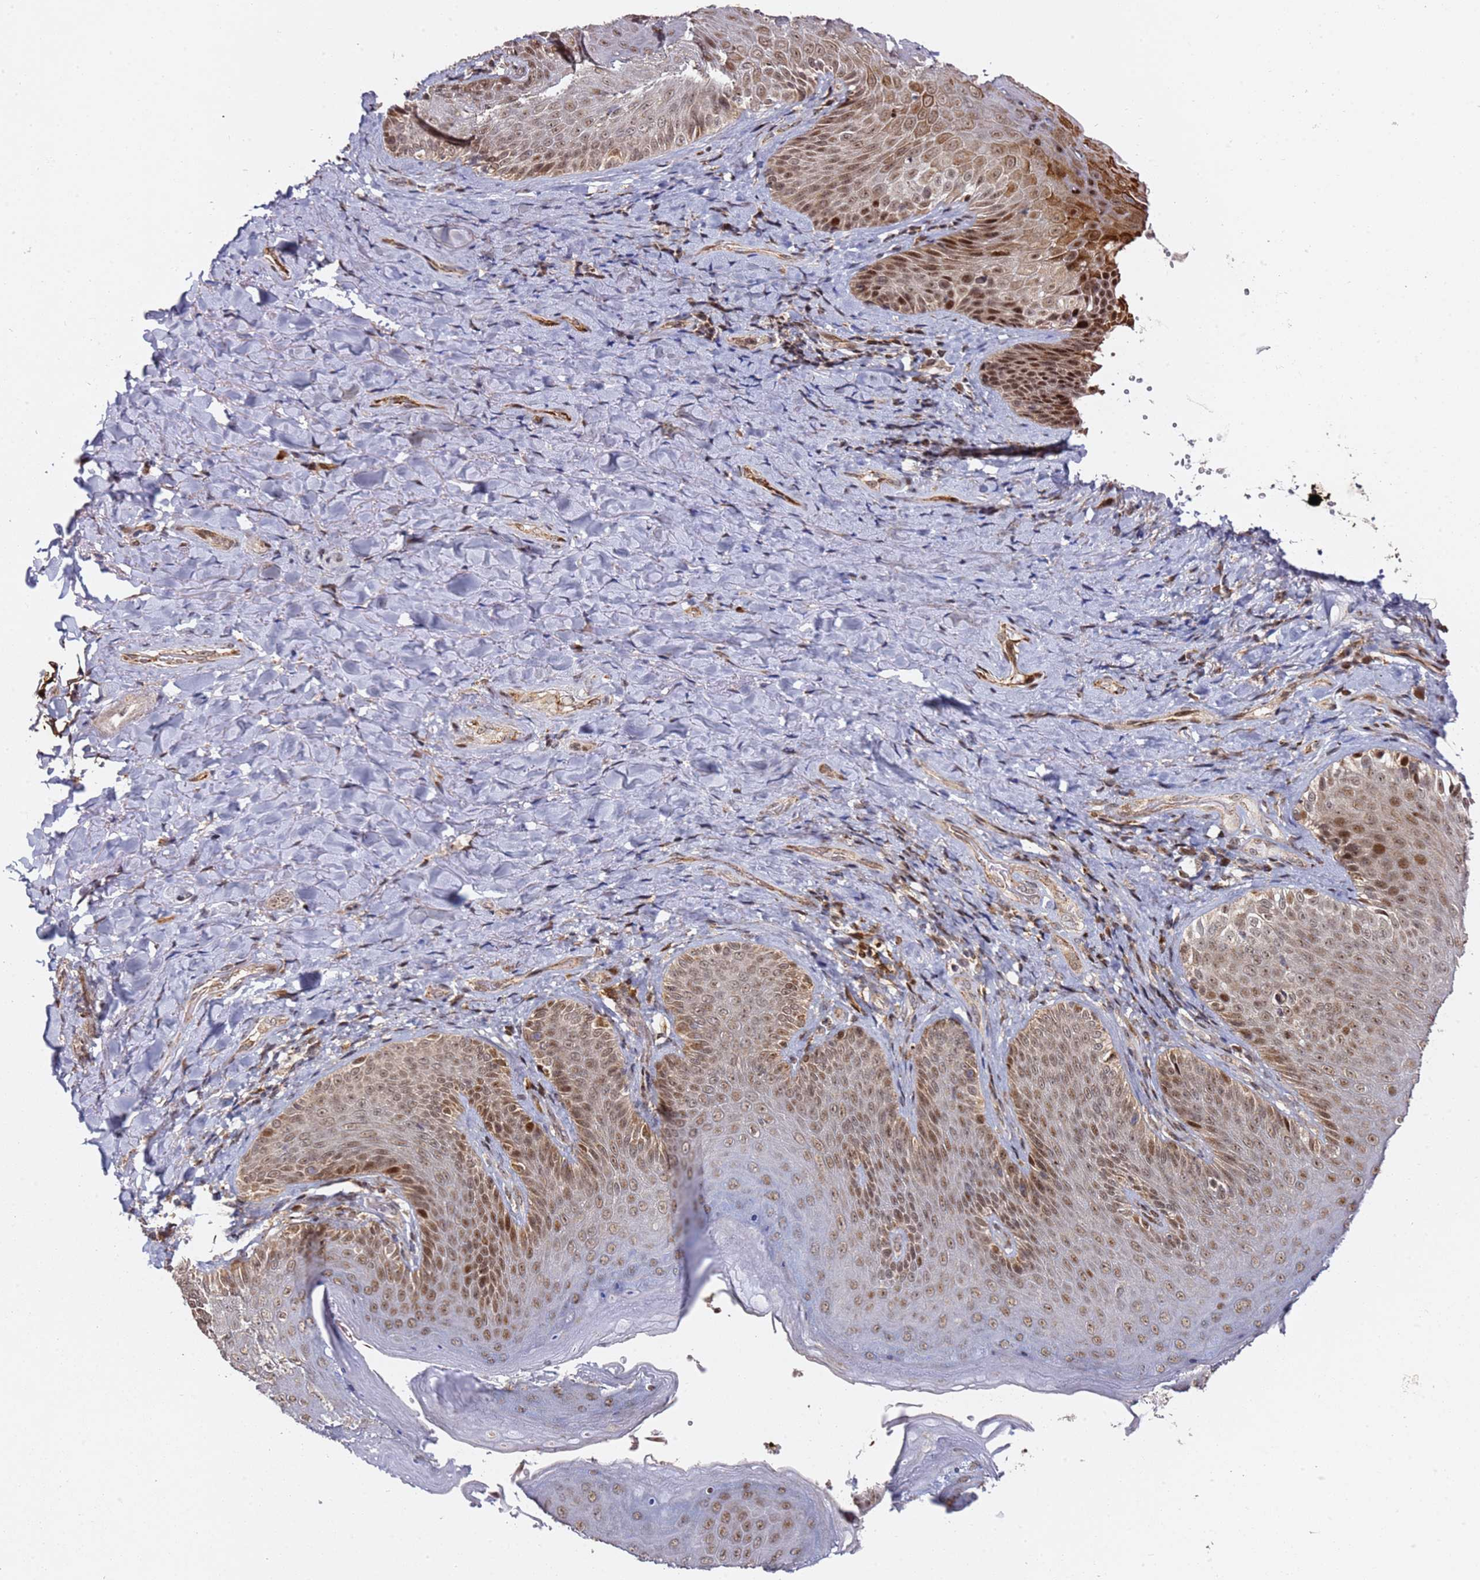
{"staining": {"intensity": "moderate", "quantity": ">75%", "location": "nuclear"}, "tissue": "skin", "cell_type": "Epidermal cells", "image_type": "normal", "snomed": [{"axis": "morphology", "description": "Normal tissue, NOS"}, {"axis": "topography", "description": "Anal"}], "caption": "DAB (3,3'-diaminobenzidine) immunohistochemical staining of benign human skin displays moderate nuclear protein positivity in about >75% of epidermal cells. Ihc stains the protein of interest in brown and the nuclei are stained blue.", "gene": "TP53AIP1", "patient": {"sex": "female", "age": 89}}